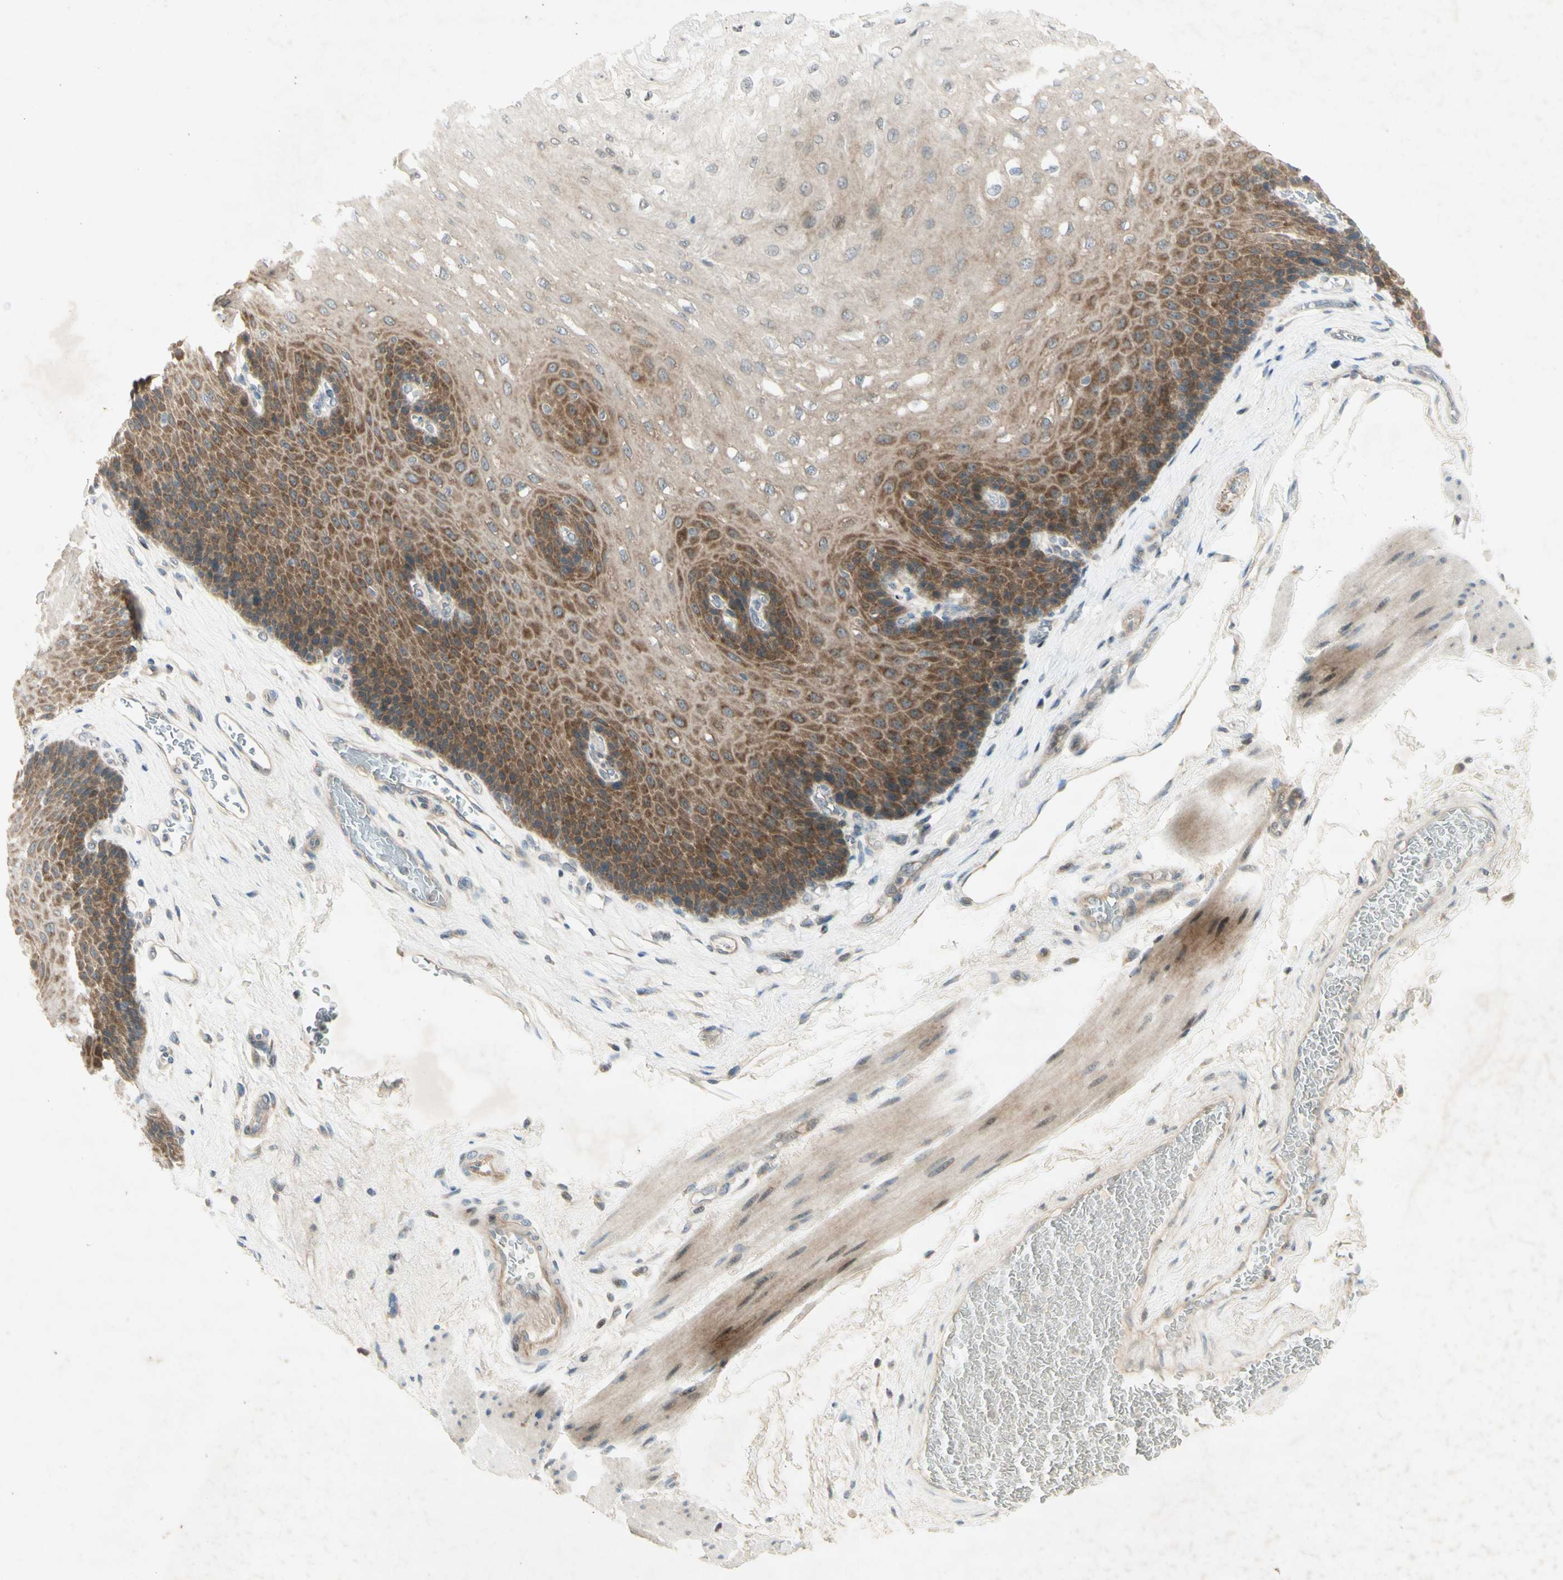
{"staining": {"intensity": "moderate", "quantity": "25%-75%", "location": "cytoplasmic/membranous"}, "tissue": "esophagus", "cell_type": "Squamous epithelial cells", "image_type": "normal", "snomed": [{"axis": "morphology", "description": "Normal tissue, NOS"}, {"axis": "topography", "description": "Esophagus"}], "caption": "Protein expression analysis of normal human esophagus reveals moderate cytoplasmic/membranous positivity in approximately 25%-75% of squamous epithelial cells. (IHC, brightfield microscopy, high magnification).", "gene": "ETF1", "patient": {"sex": "female", "age": 72}}